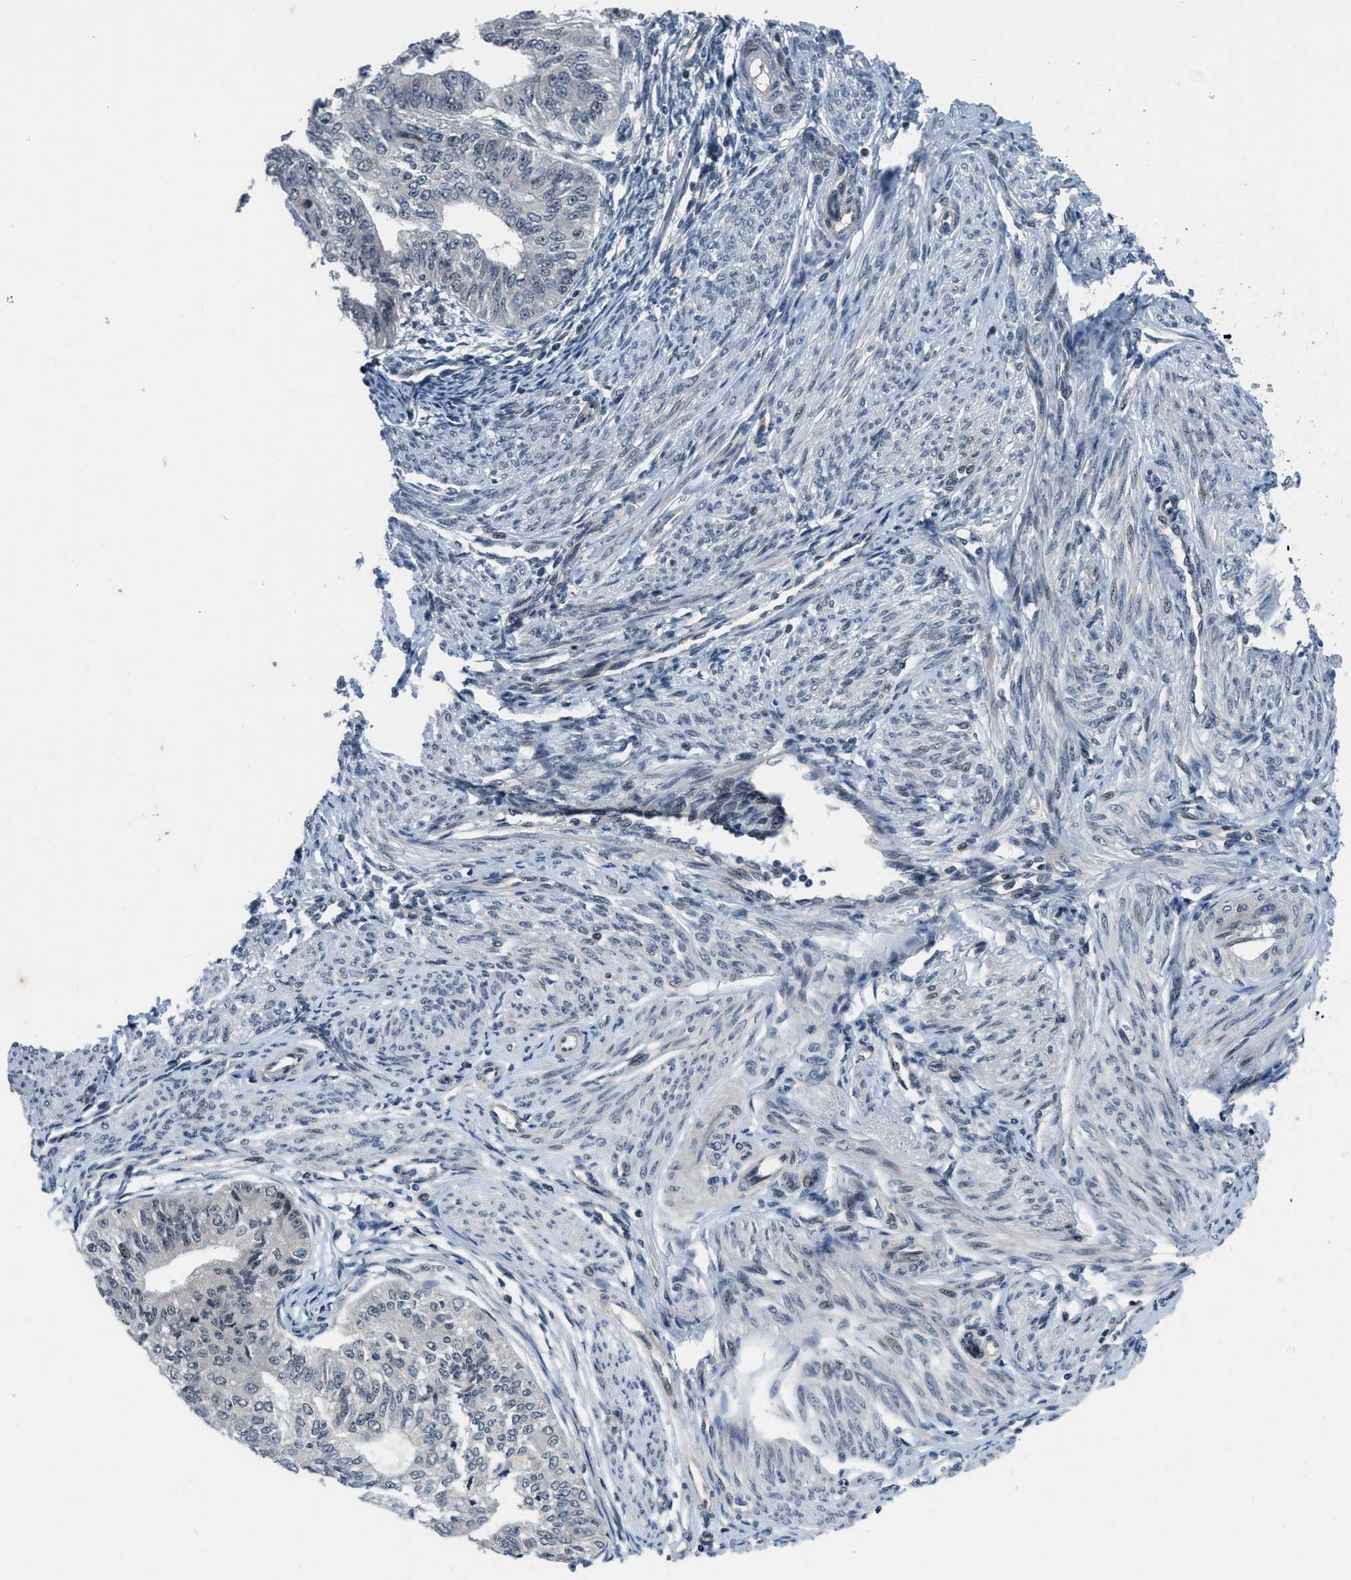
{"staining": {"intensity": "negative", "quantity": "none", "location": "none"}, "tissue": "endometrial cancer", "cell_type": "Tumor cells", "image_type": "cancer", "snomed": [{"axis": "morphology", "description": "Adenocarcinoma, NOS"}, {"axis": "topography", "description": "Endometrium"}], "caption": "High magnification brightfield microscopy of endometrial cancer stained with DAB (brown) and counterstained with hematoxylin (blue): tumor cells show no significant staining. (DAB (3,3'-diaminobenzidine) IHC visualized using brightfield microscopy, high magnification).", "gene": "SETD5", "patient": {"sex": "female", "age": 32}}